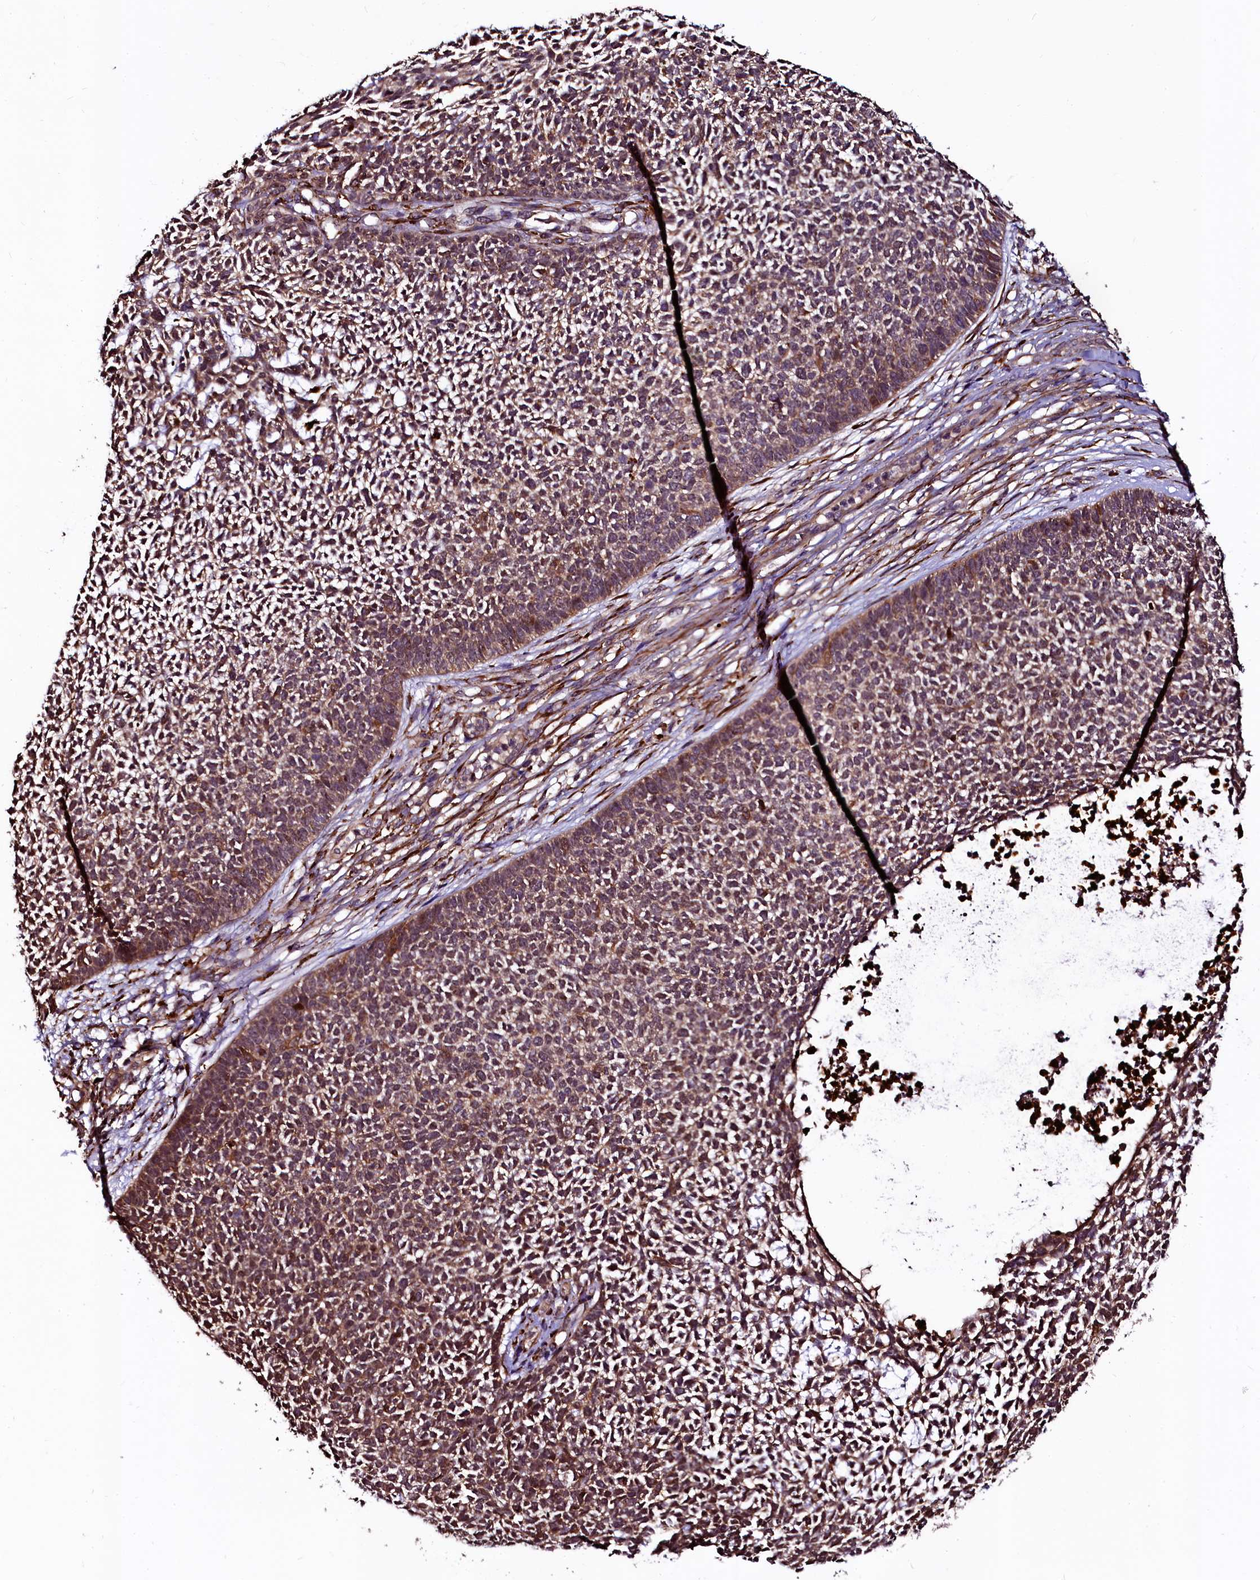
{"staining": {"intensity": "moderate", "quantity": ">75%", "location": "cytoplasmic/membranous,nuclear"}, "tissue": "skin cancer", "cell_type": "Tumor cells", "image_type": "cancer", "snomed": [{"axis": "morphology", "description": "Basal cell carcinoma"}, {"axis": "topography", "description": "Skin"}], "caption": "Human skin cancer stained for a protein (brown) reveals moderate cytoplasmic/membranous and nuclear positive staining in approximately >75% of tumor cells.", "gene": "N4BP1", "patient": {"sex": "female", "age": 84}}